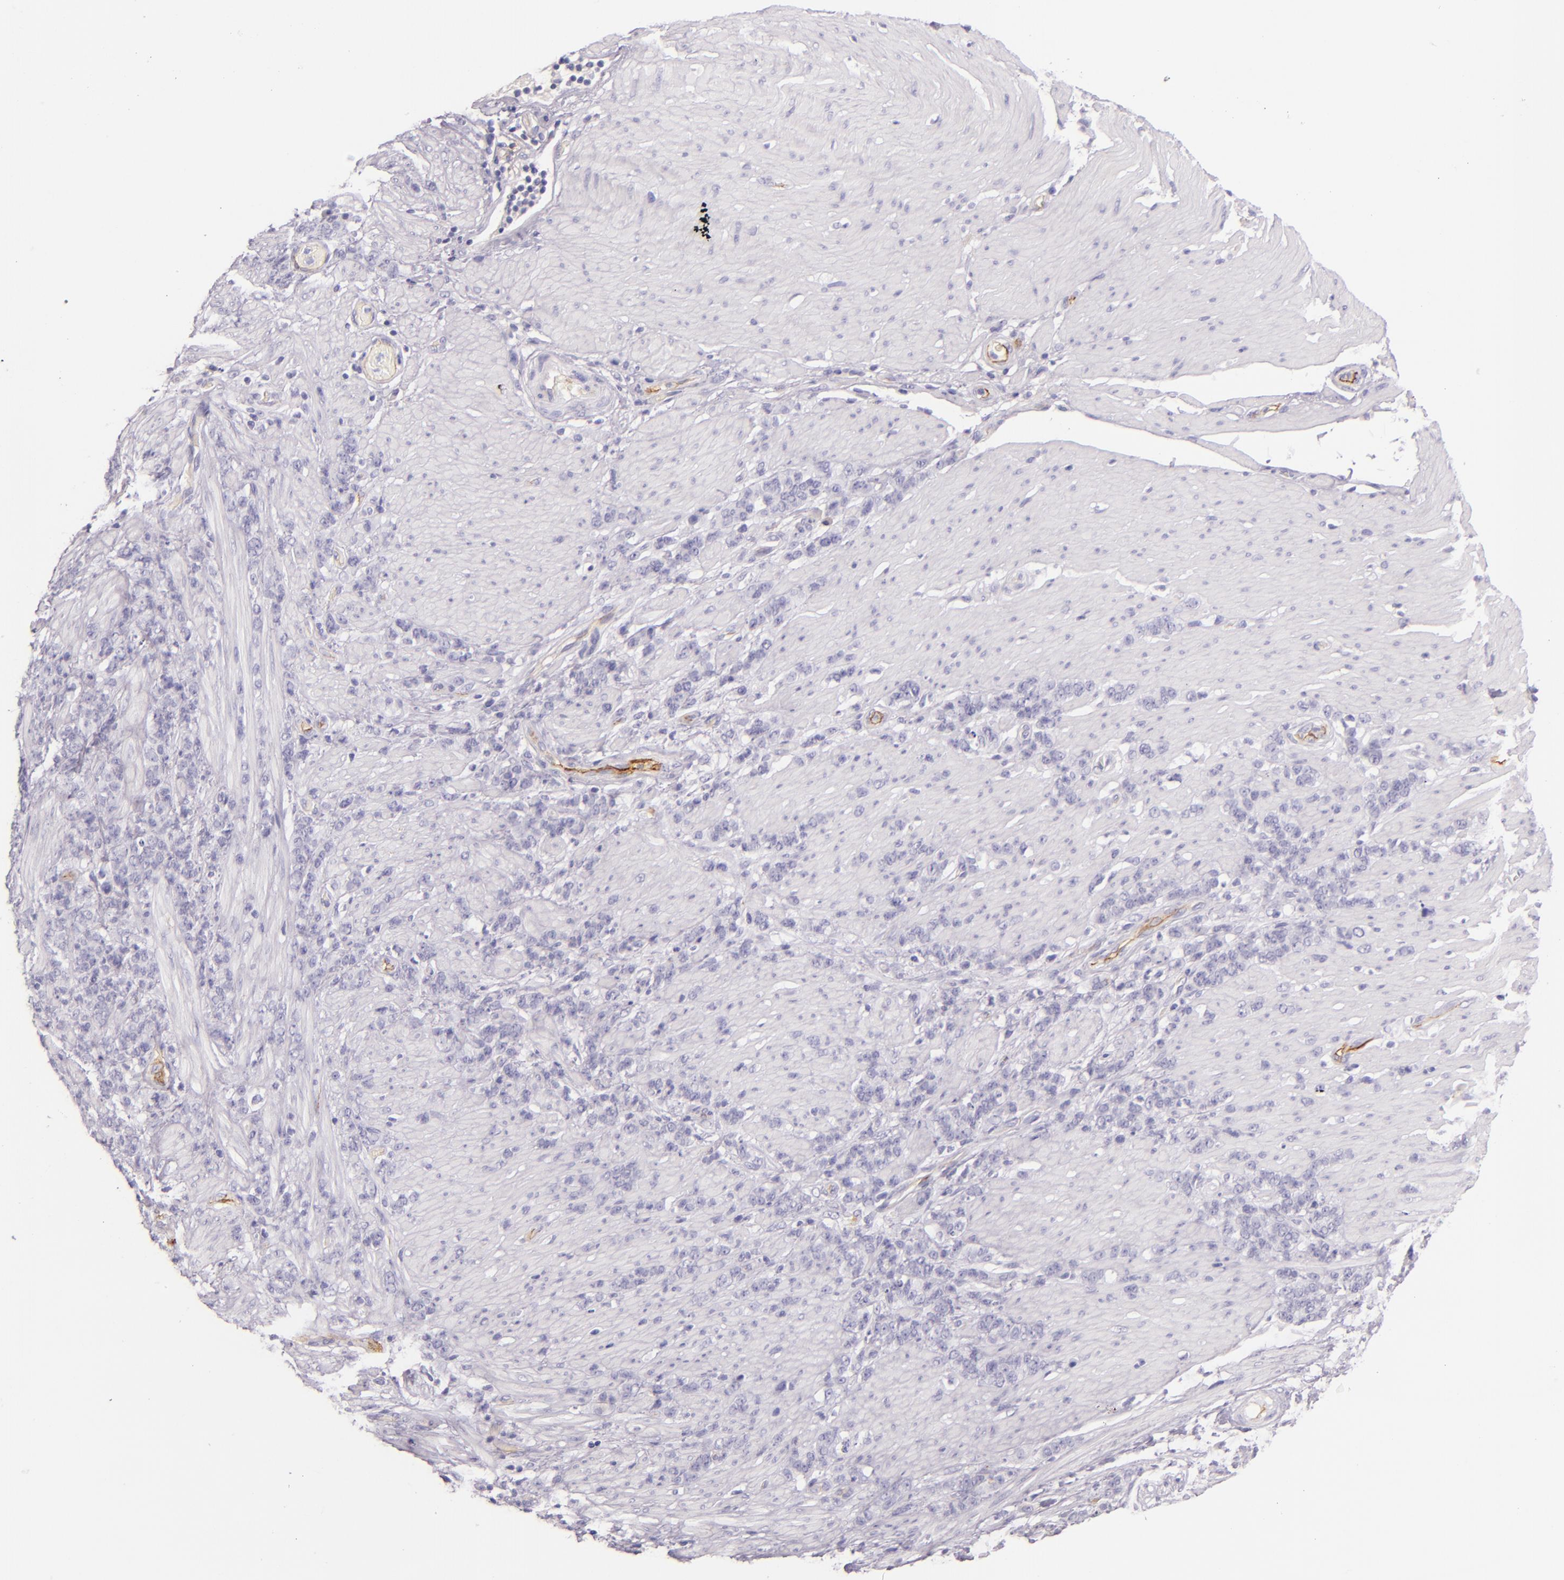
{"staining": {"intensity": "negative", "quantity": "none", "location": "none"}, "tissue": "stomach cancer", "cell_type": "Tumor cells", "image_type": "cancer", "snomed": [{"axis": "morphology", "description": "Adenocarcinoma, NOS"}, {"axis": "topography", "description": "Stomach, lower"}], "caption": "A micrograph of human adenocarcinoma (stomach) is negative for staining in tumor cells.", "gene": "ICAM1", "patient": {"sex": "male", "age": 88}}